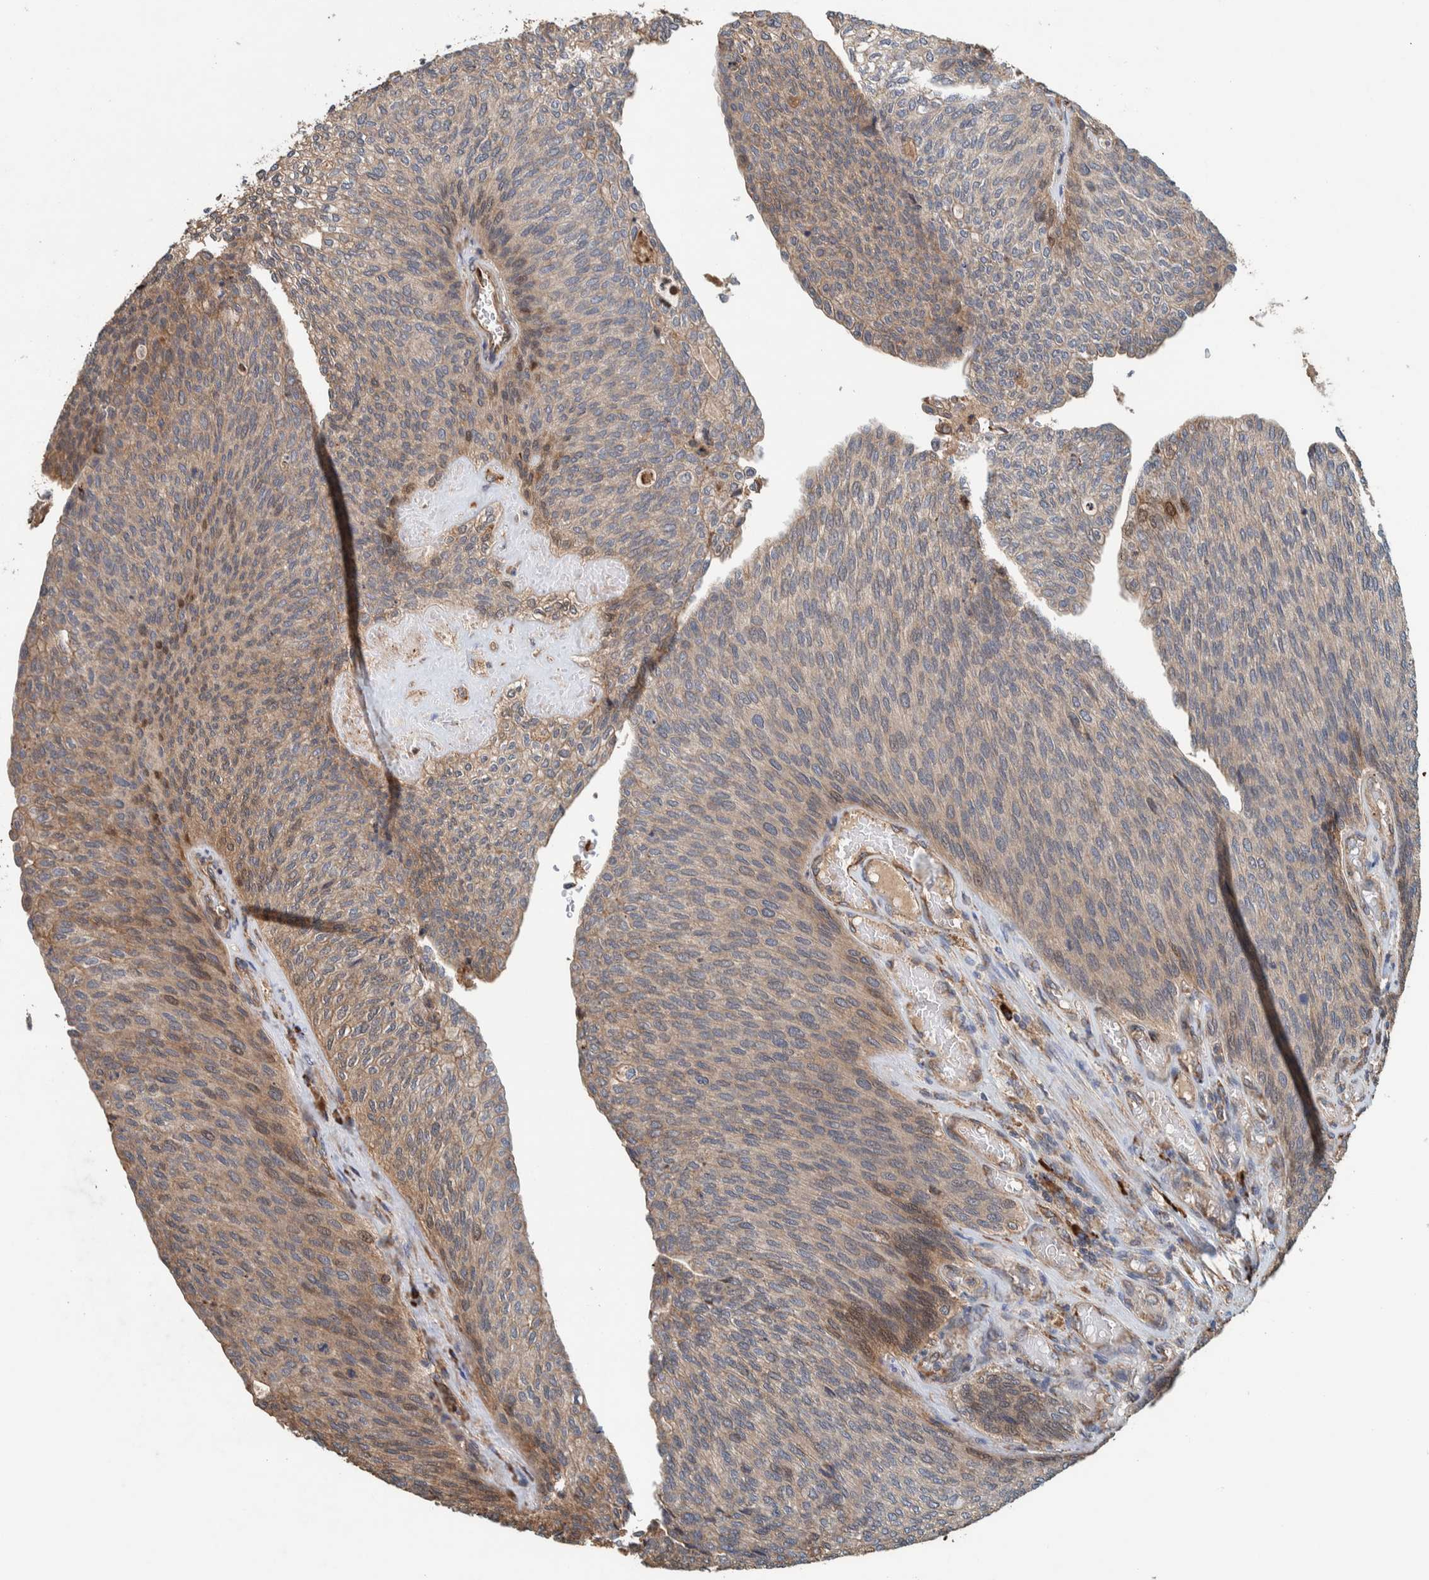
{"staining": {"intensity": "weak", "quantity": ">75%", "location": "cytoplasmic/membranous"}, "tissue": "urothelial cancer", "cell_type": "Tumor cells", "image_type": "cancer", "snomed": [{"axis": "morphology", "description": "Urothelial carcinoma, Low grade"}, {"axis": "topography", "description": "Urinary bladder"}], "caption": "High-magnification brightfield microscopy of low-grade urothelial carcinoma stained with DAB (brown) and counterstained with hematoxylin (blue). tumor cells exhibit weak cytoplasmic/membranous positivity is identified in approximately>75% of cells. The protein of interest is shown in brown color, while the nuclei are stained blue.", "gene": "PLA2G3", "patient": {"sex": "female", "age": 79}}